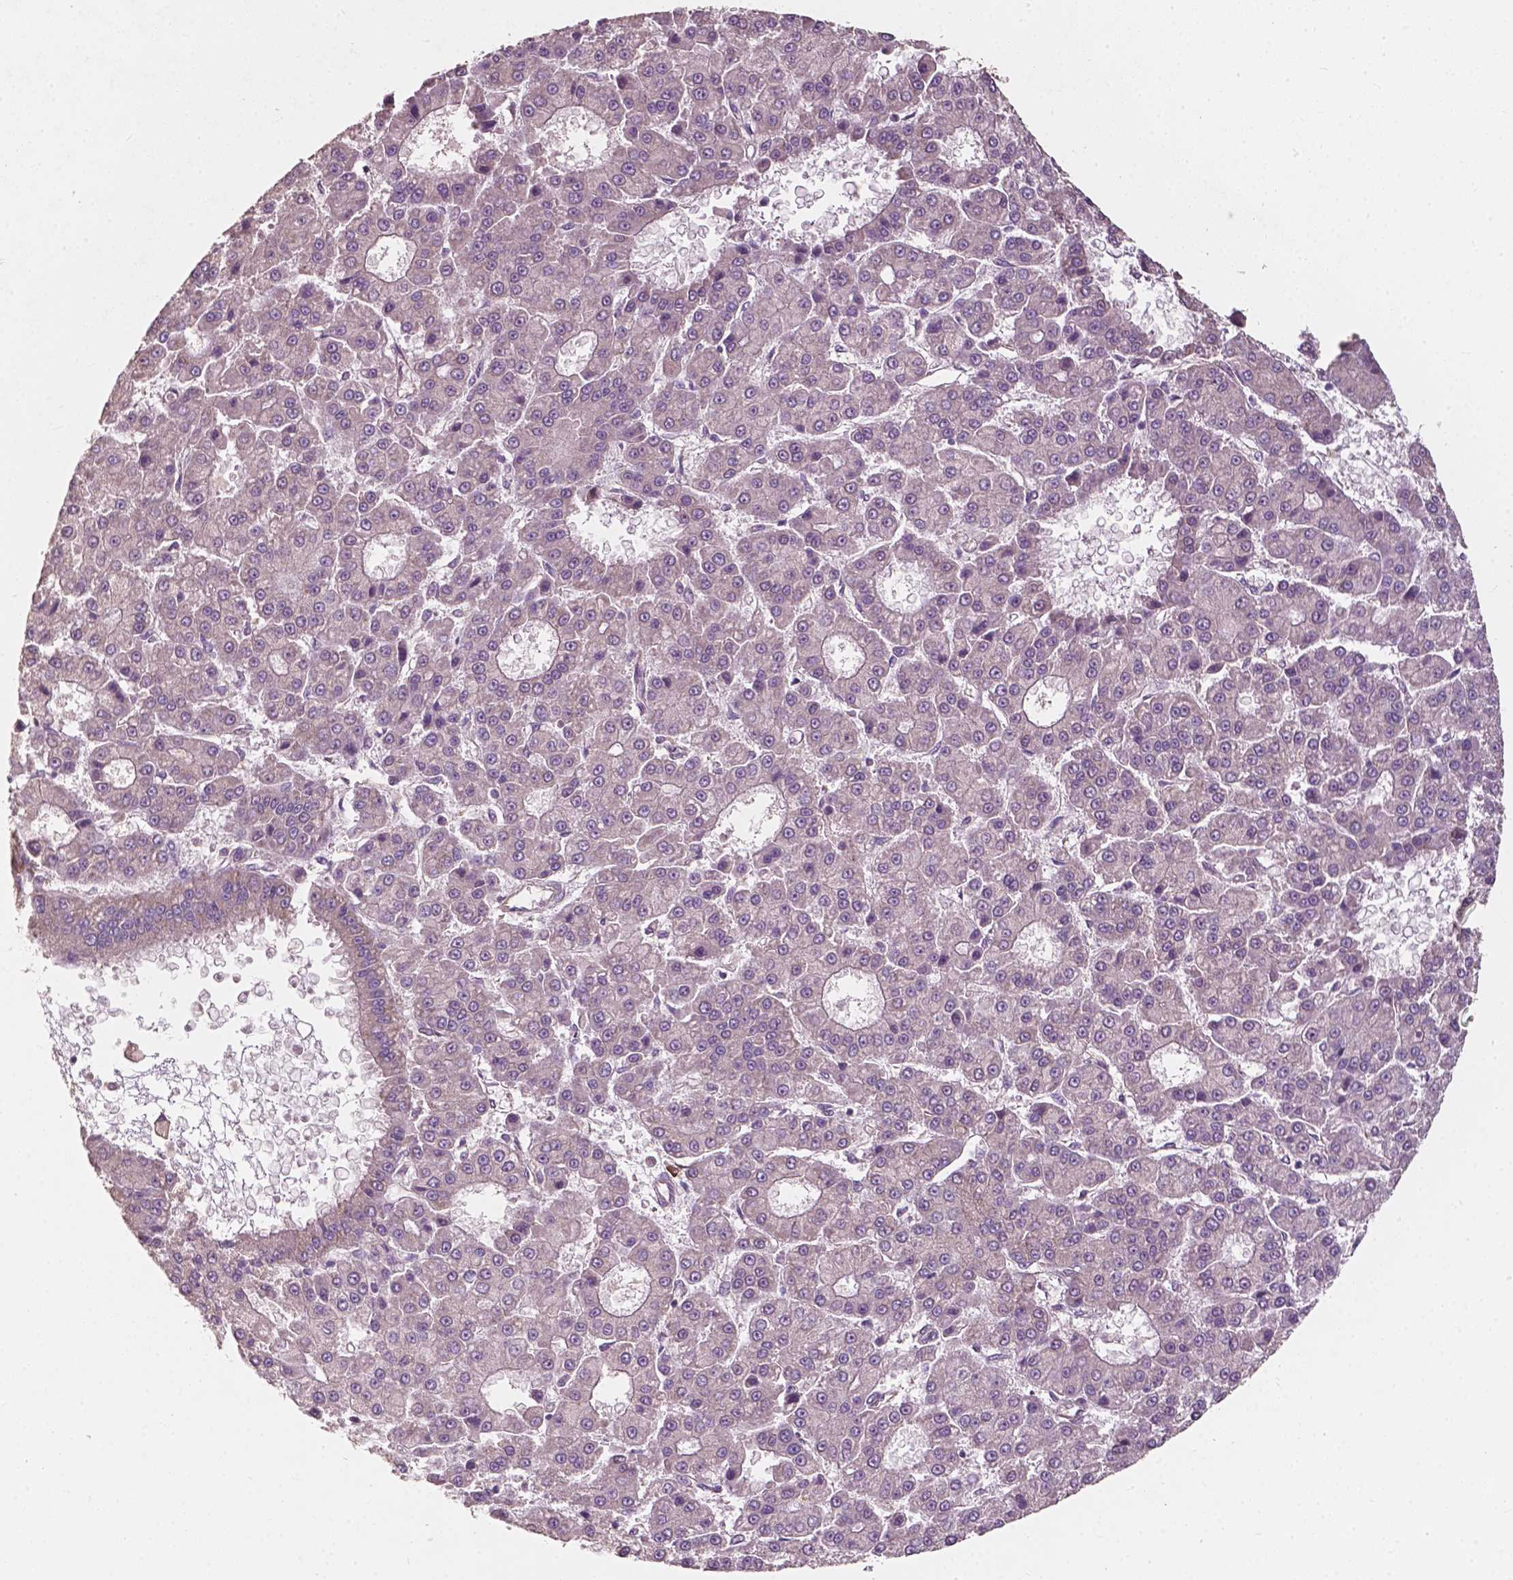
{"staining": {"intensity": "negative", "quantity": "none", "location": "none"}, "tissue": "liver cancer", "cell_type": "Tumor cells", "image_type": "cancer", "snomed": [{"axis": "morphology", "description": "Carcinoma, Hepatocellular, NOS"}, {"axis": "topography", "description": "Liver"}], "caption": "Immunohistochemical staining of liver cancer displays no significant positivity in tumor cells.", "gene": "G3BP1", "patient": {"sex": "male", "age": 70}}